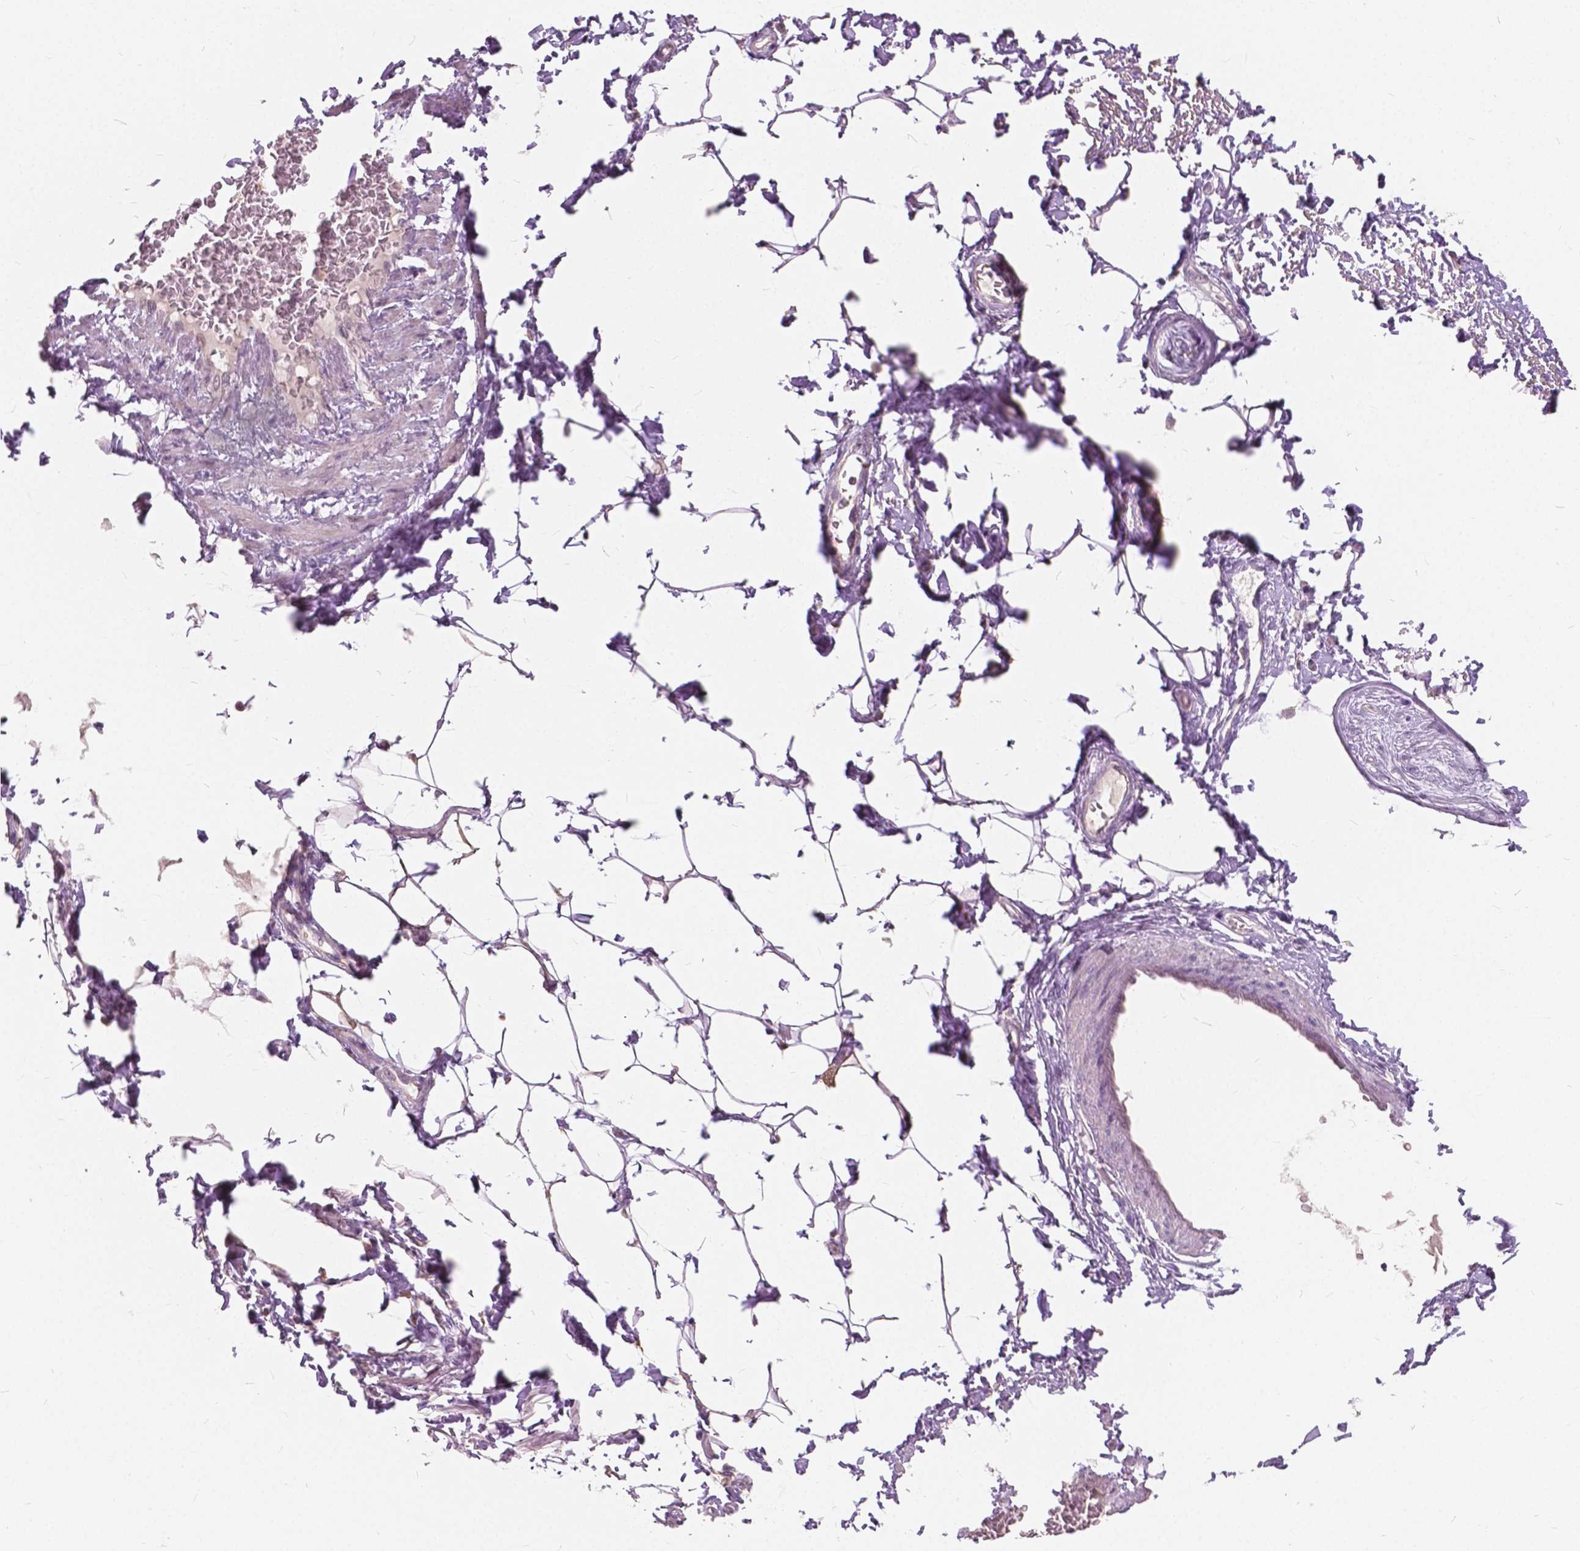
{"staining": {"intensity": "moderate", "quantity": "25%-75%", "location": "nuclear"}, "tissue": "adipose tissue", "cell_type": "Adipocytes", "image_type": "normal", "snomed": [{"axis": "morphology", "description": "Normal tissue, NOS"}, {"axis": "topography", "description": "Peripheral nerve tissue"}], "caption": "This photomicrograph displays IHC staining of unremarkable adipose tissue, with medium moderate nuclear positivity in about 25%-75% of adipocytes.", "gene": "DLX6", "patient": {"sex": "male", "age": 51}}